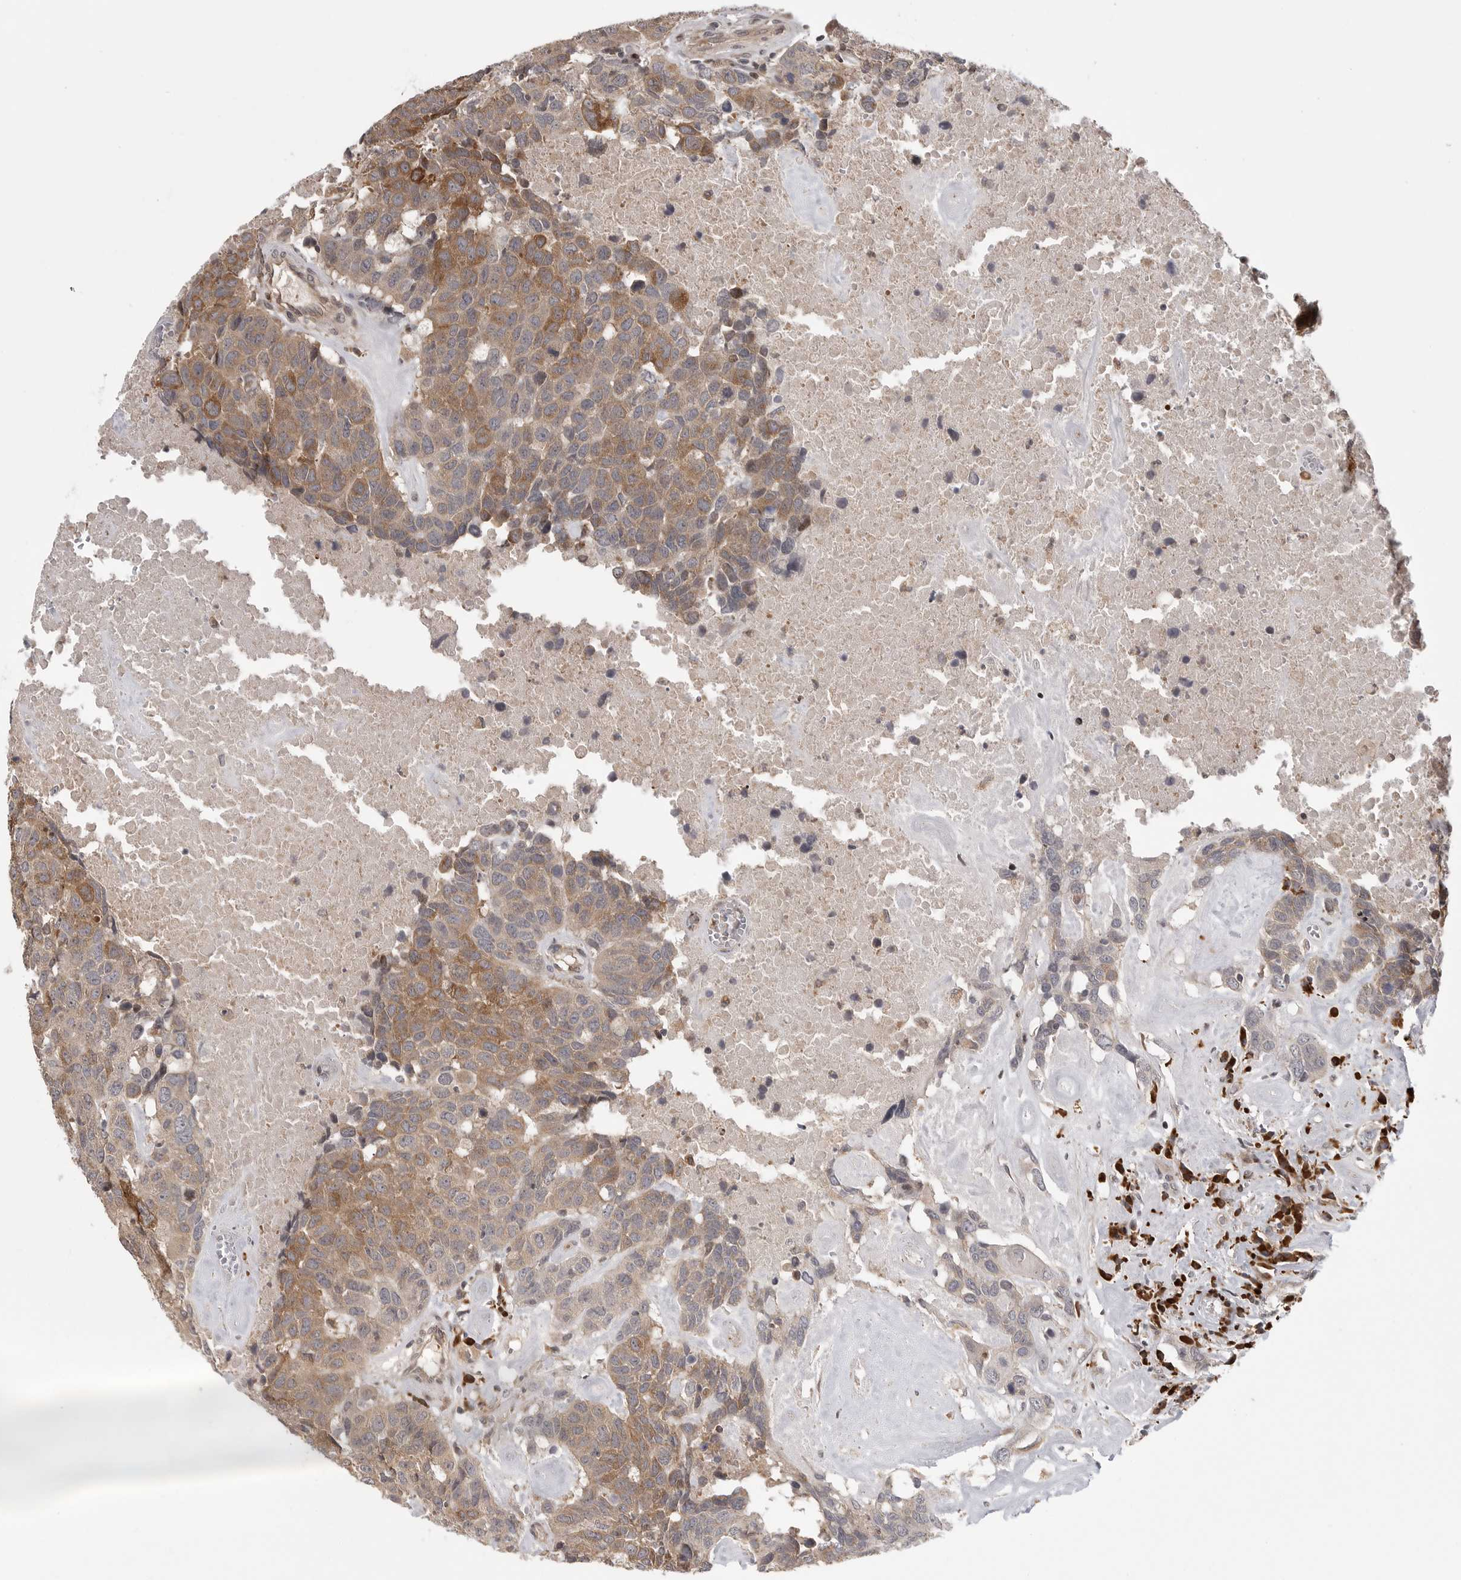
{"staining": {"intensity": "moderate", "quantity": ">75%", "location": "cytoplasmic/membranous"}, "tissue": "head and neck cancer", "cell_type": "Tumor cells", "image_type": "cancer", "snomed": [{"axis": "morphology", "description": "Squamous cell carcinoma, NOS"}, {"axis": "topography", "description": "Head-Neck"}], "caption": "Head and neck cancer stained for a protein (brown) exhibits moderate cytoplasmic/membranous positive staining in about >75% of tumor cells.", "gene": "OXR1", "patient": {"sex": "male", "age": 66}}